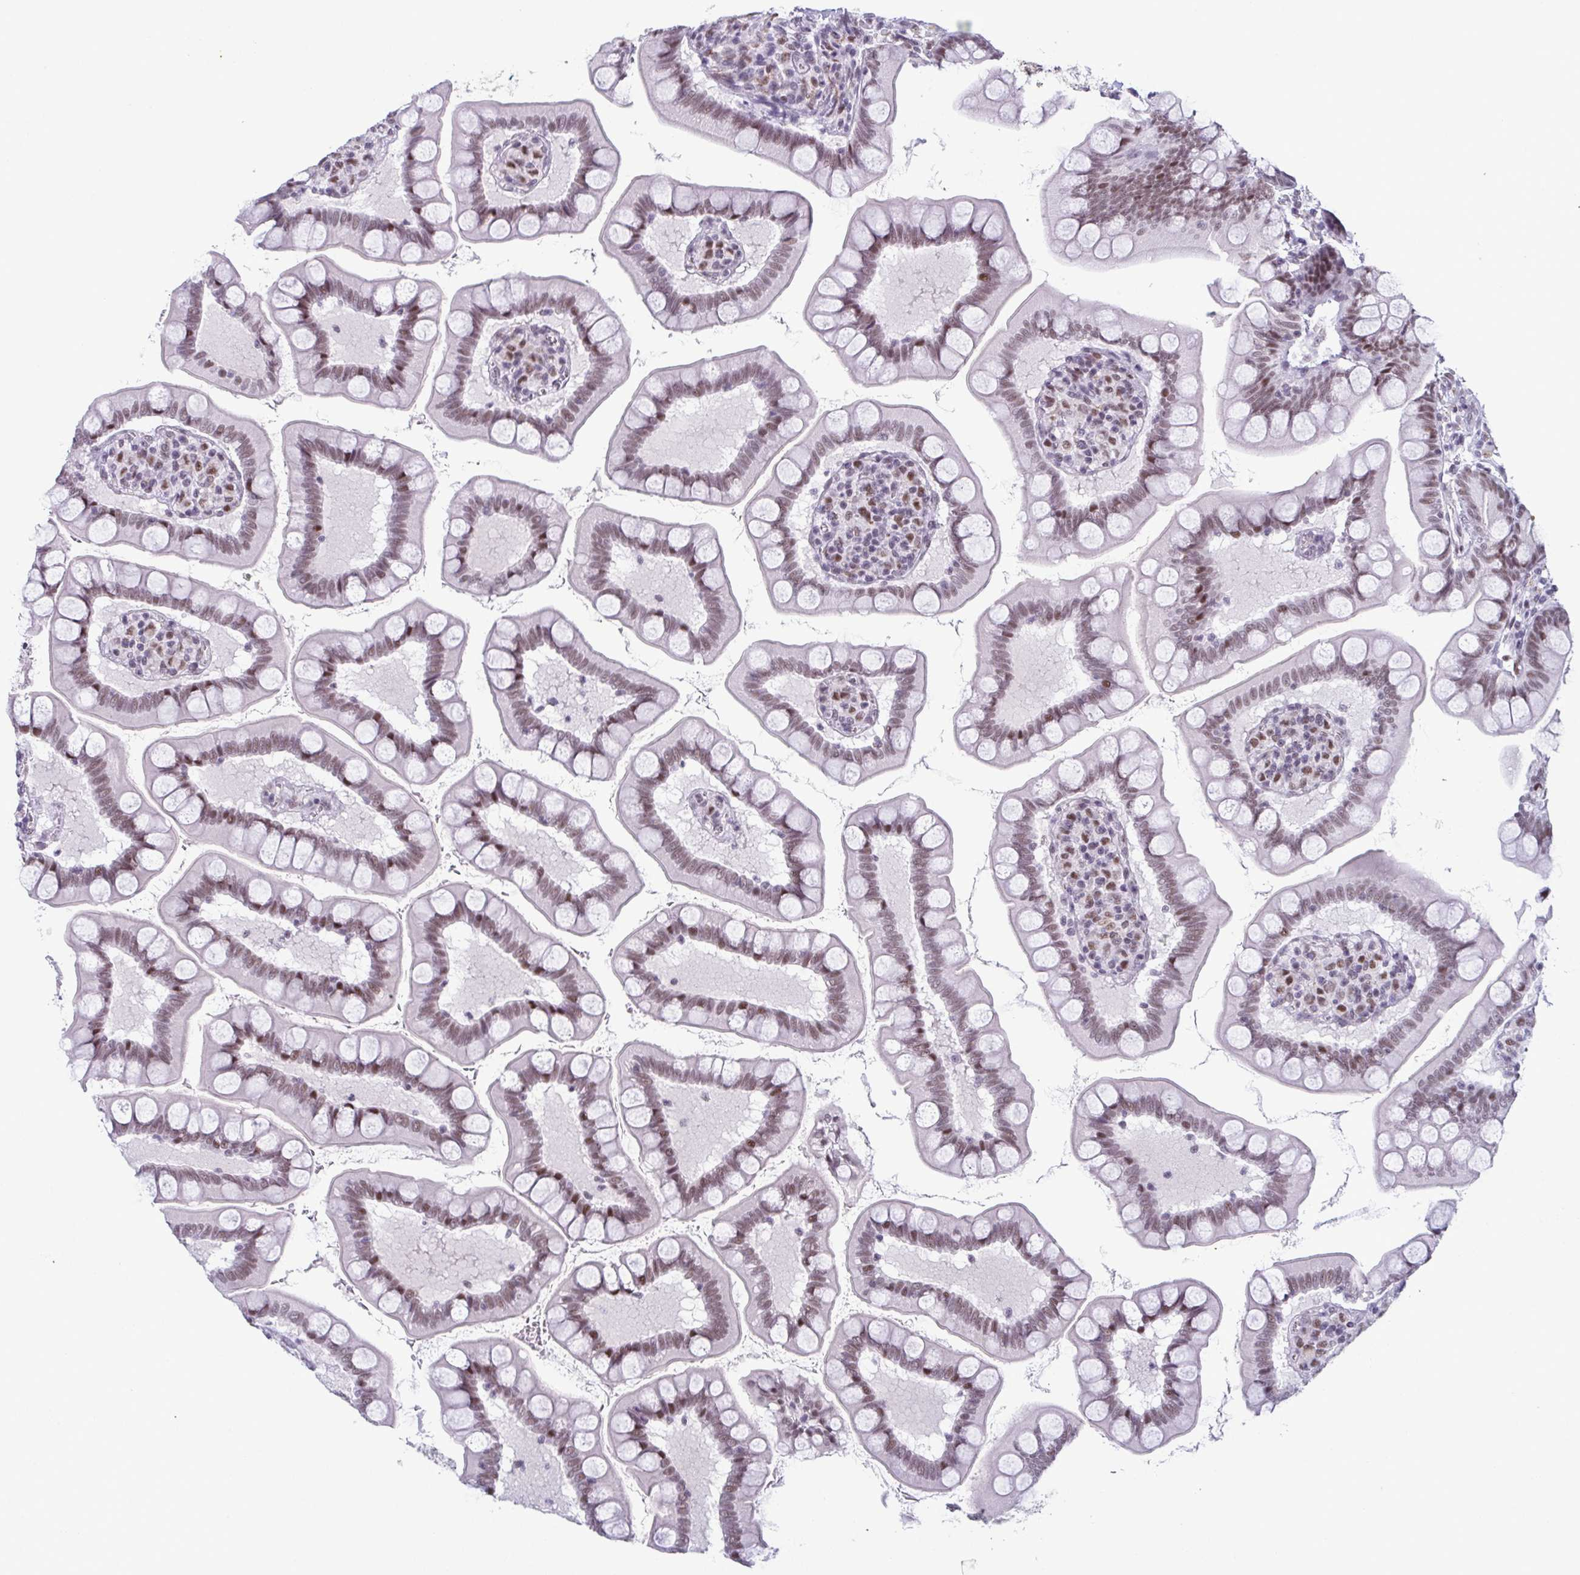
{"staining": {"intensity": "moderate", "quantity": ">75%", "location": "nuclear"}, "tissue": "small intestine", "cell_type": "Glandular cells", "image_type": "normal", "snomed": [{"axis": "morphology", "description": "Normal tissue, NOS"}, {"axis": "topography", "description": "Small intestine"}], "caption": "Benign small intestine displays moderate nuclear expression in approximately >75% of glandular cells, visualized by immunohistochemistry.", "gene": "RBM7", "patient": {"sex": "female", "age": 56}}